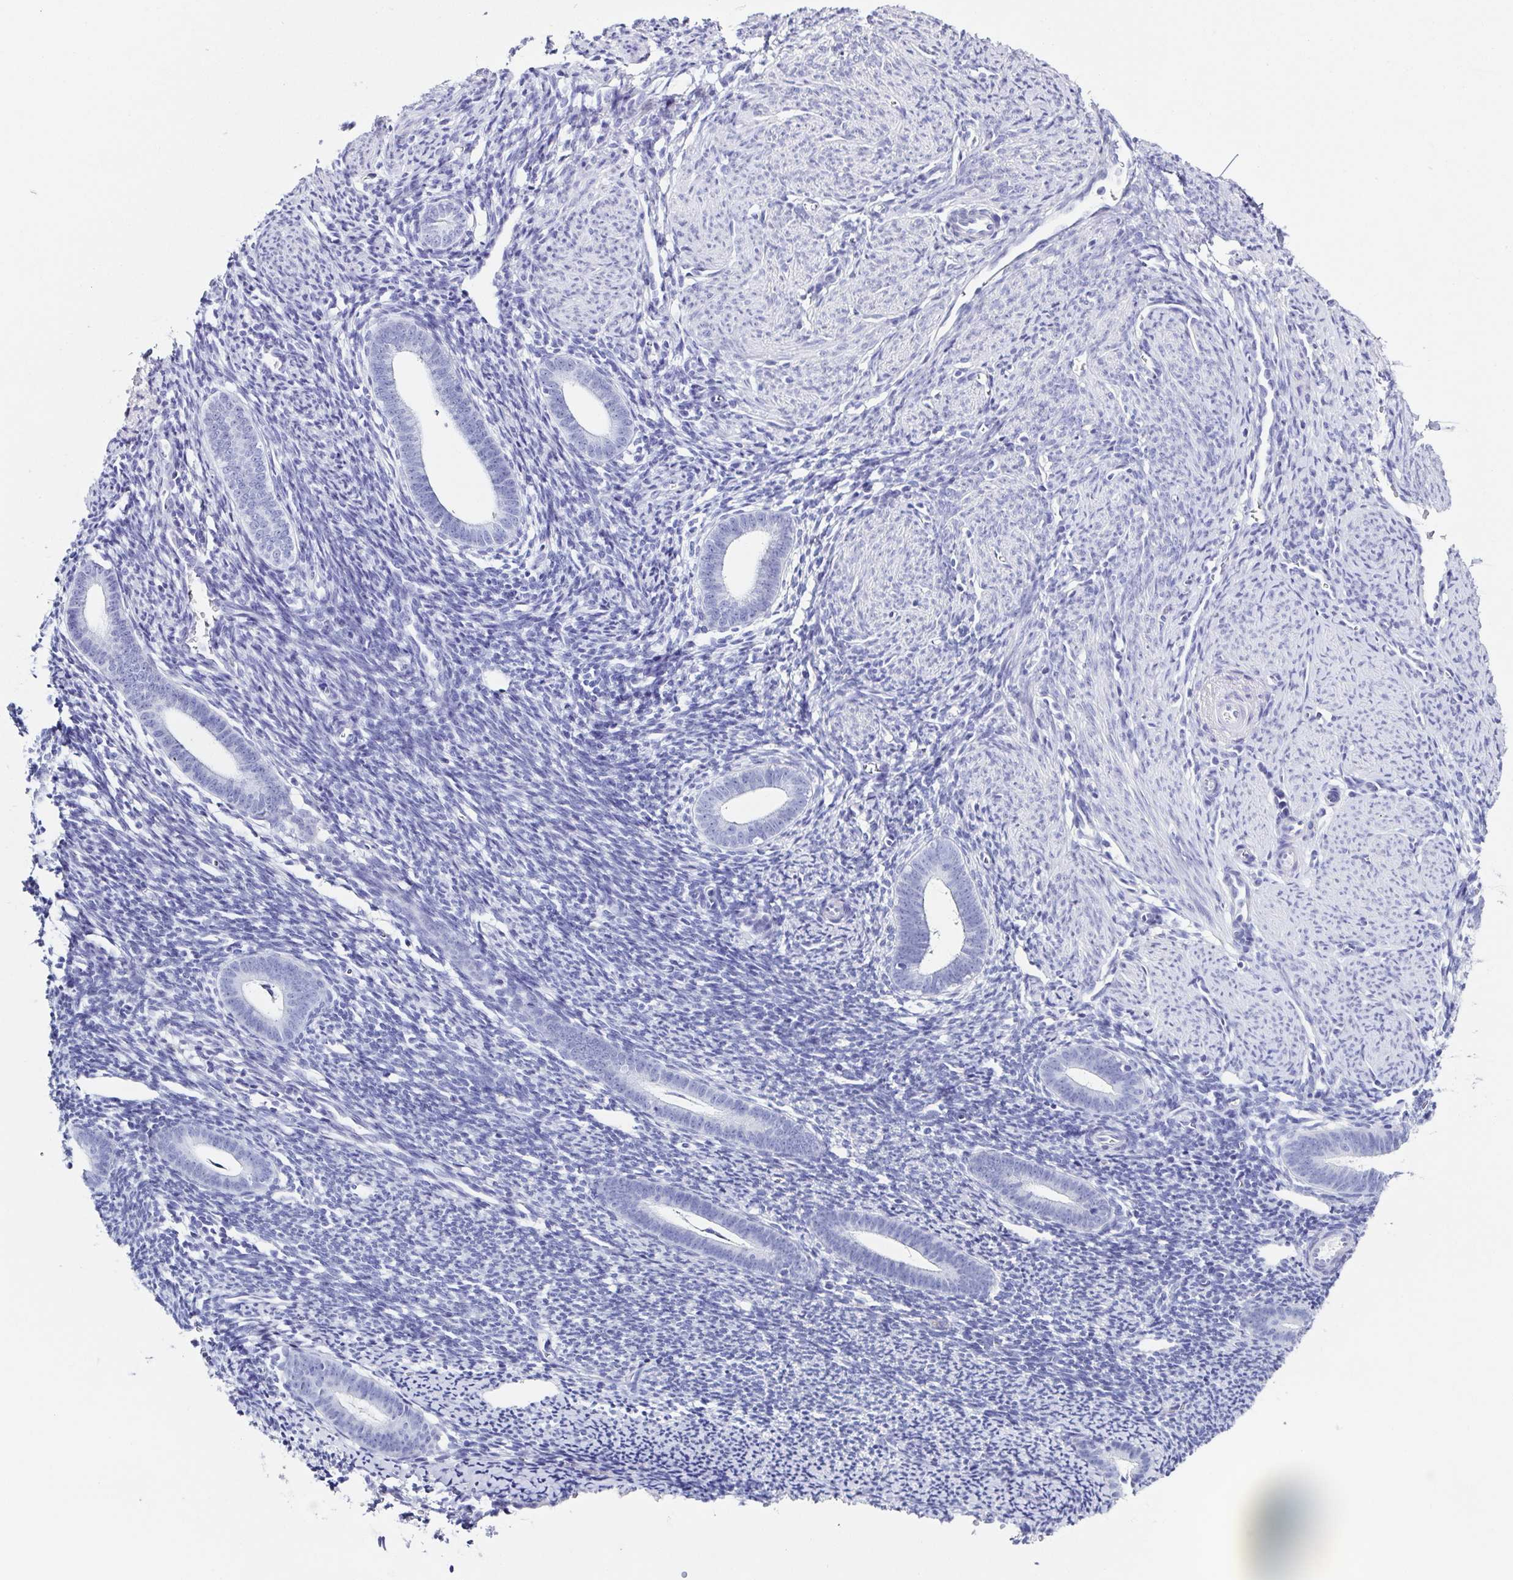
{"staining": {"intensity": "negative", "quantity": "none", "location": "none"}, "tissue": "endometrium", "cell_type": "Cells in endometrial stroma", "image_type": "normal", "snomed": [{"axis": "morphology", "description": "Normal tissue, NOS"}, {"axis": "topography", "description": "Endometrium"}], "caption": "Immunohistochemistry of unremarkable human endometrium exhibits no expression in cells in endometrial stroma.", "gene": "TNNT2", "patient": {"sex": "female", "age": 39}}